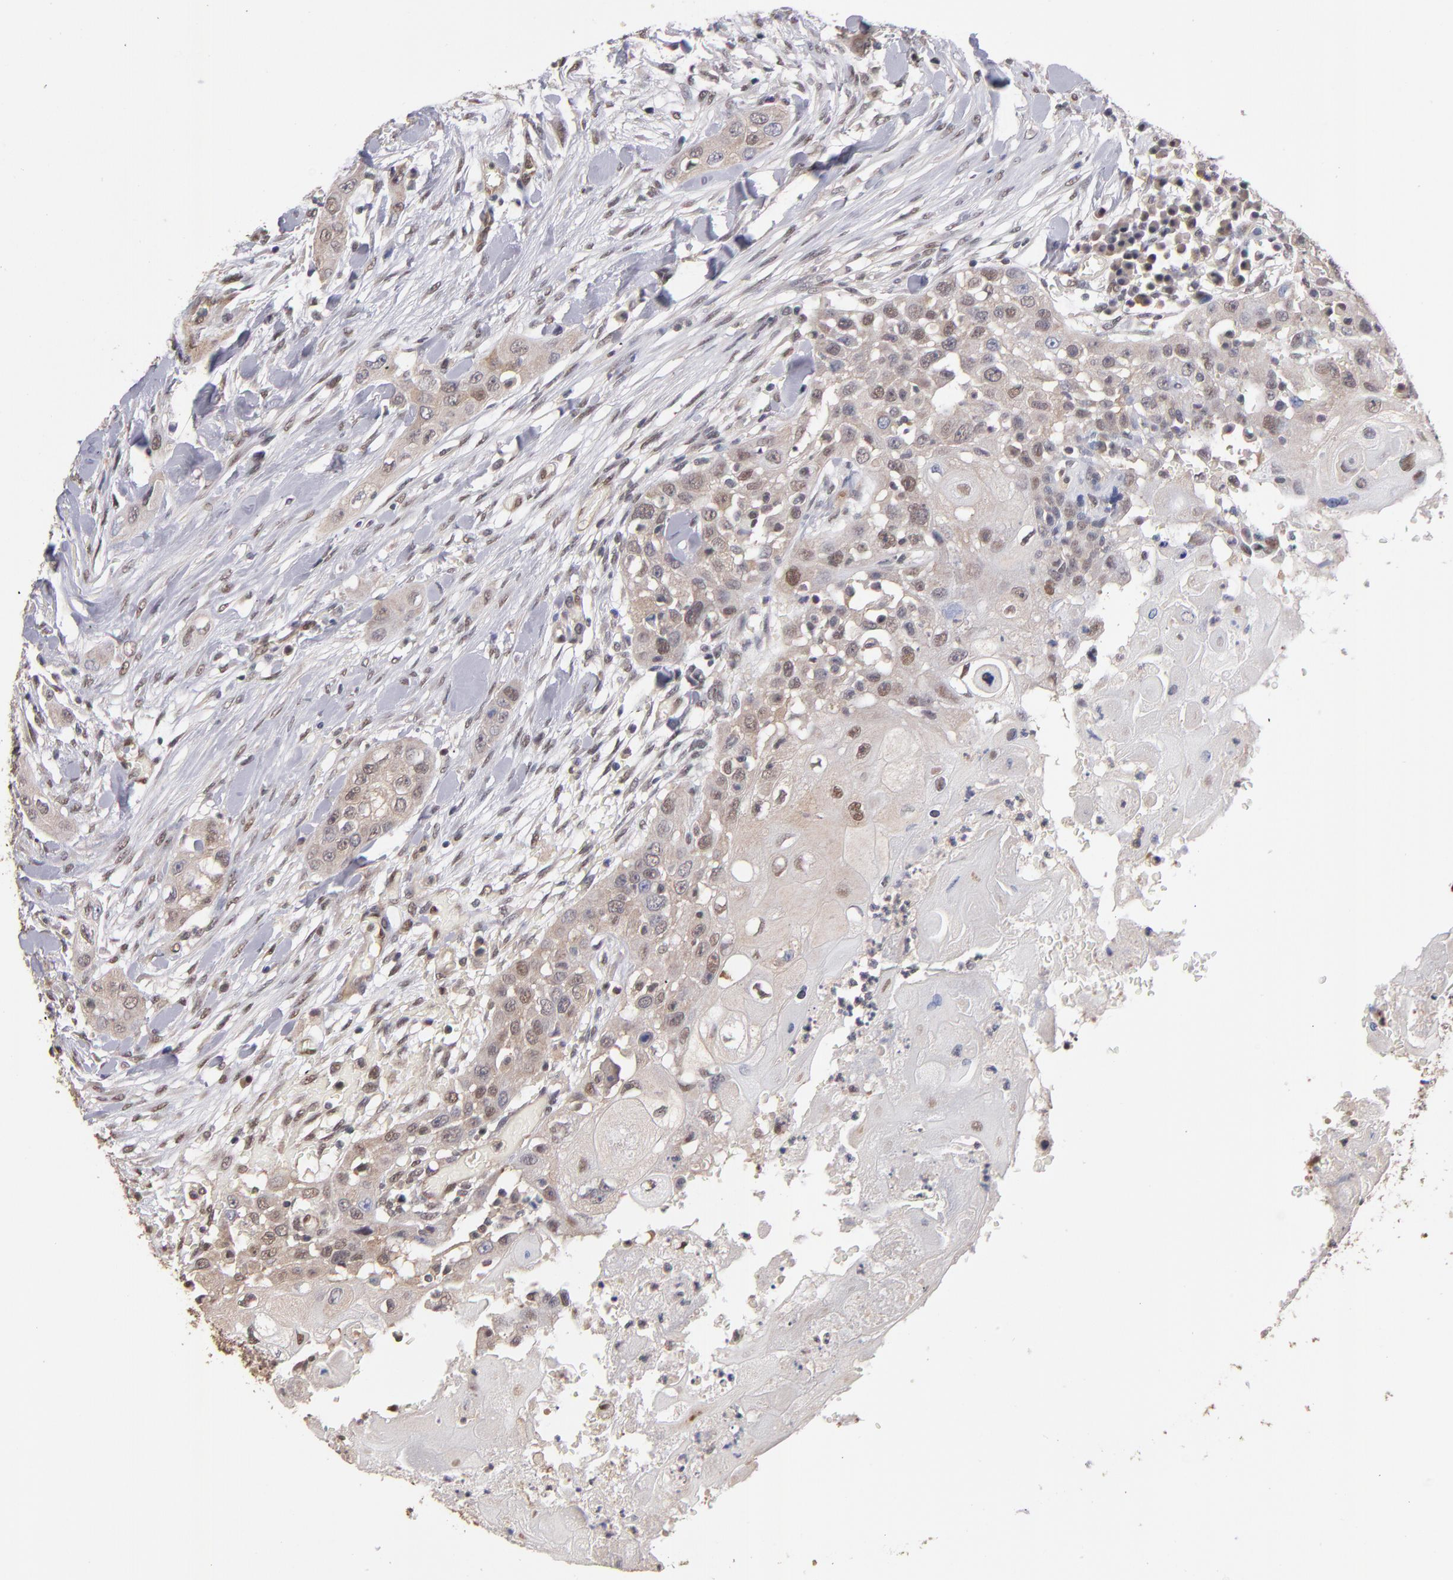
{"staining": {"intensity": "weak", "quantity": "25%-75%", "location": "cytoplasmic/membranous,nuclear"}, "tissue": "head and neck cancer", "cell_type": "Tumor cells", "image_type": "cancer", "snomed": [{"axis": "morphology", "description": "Neoplasm, malignant, NOS"}, {"axis": "topography", "description": "Salivary gland"}, {"axis": "topography", "description": "Head-Neck"}], "caption": "Head and neck cancer (malignant neoplasm) stained with a protein marker displays weak staining in tumor cells.", "gene": "PSMD10", "patient": {"sex": "male", "age": 43}}